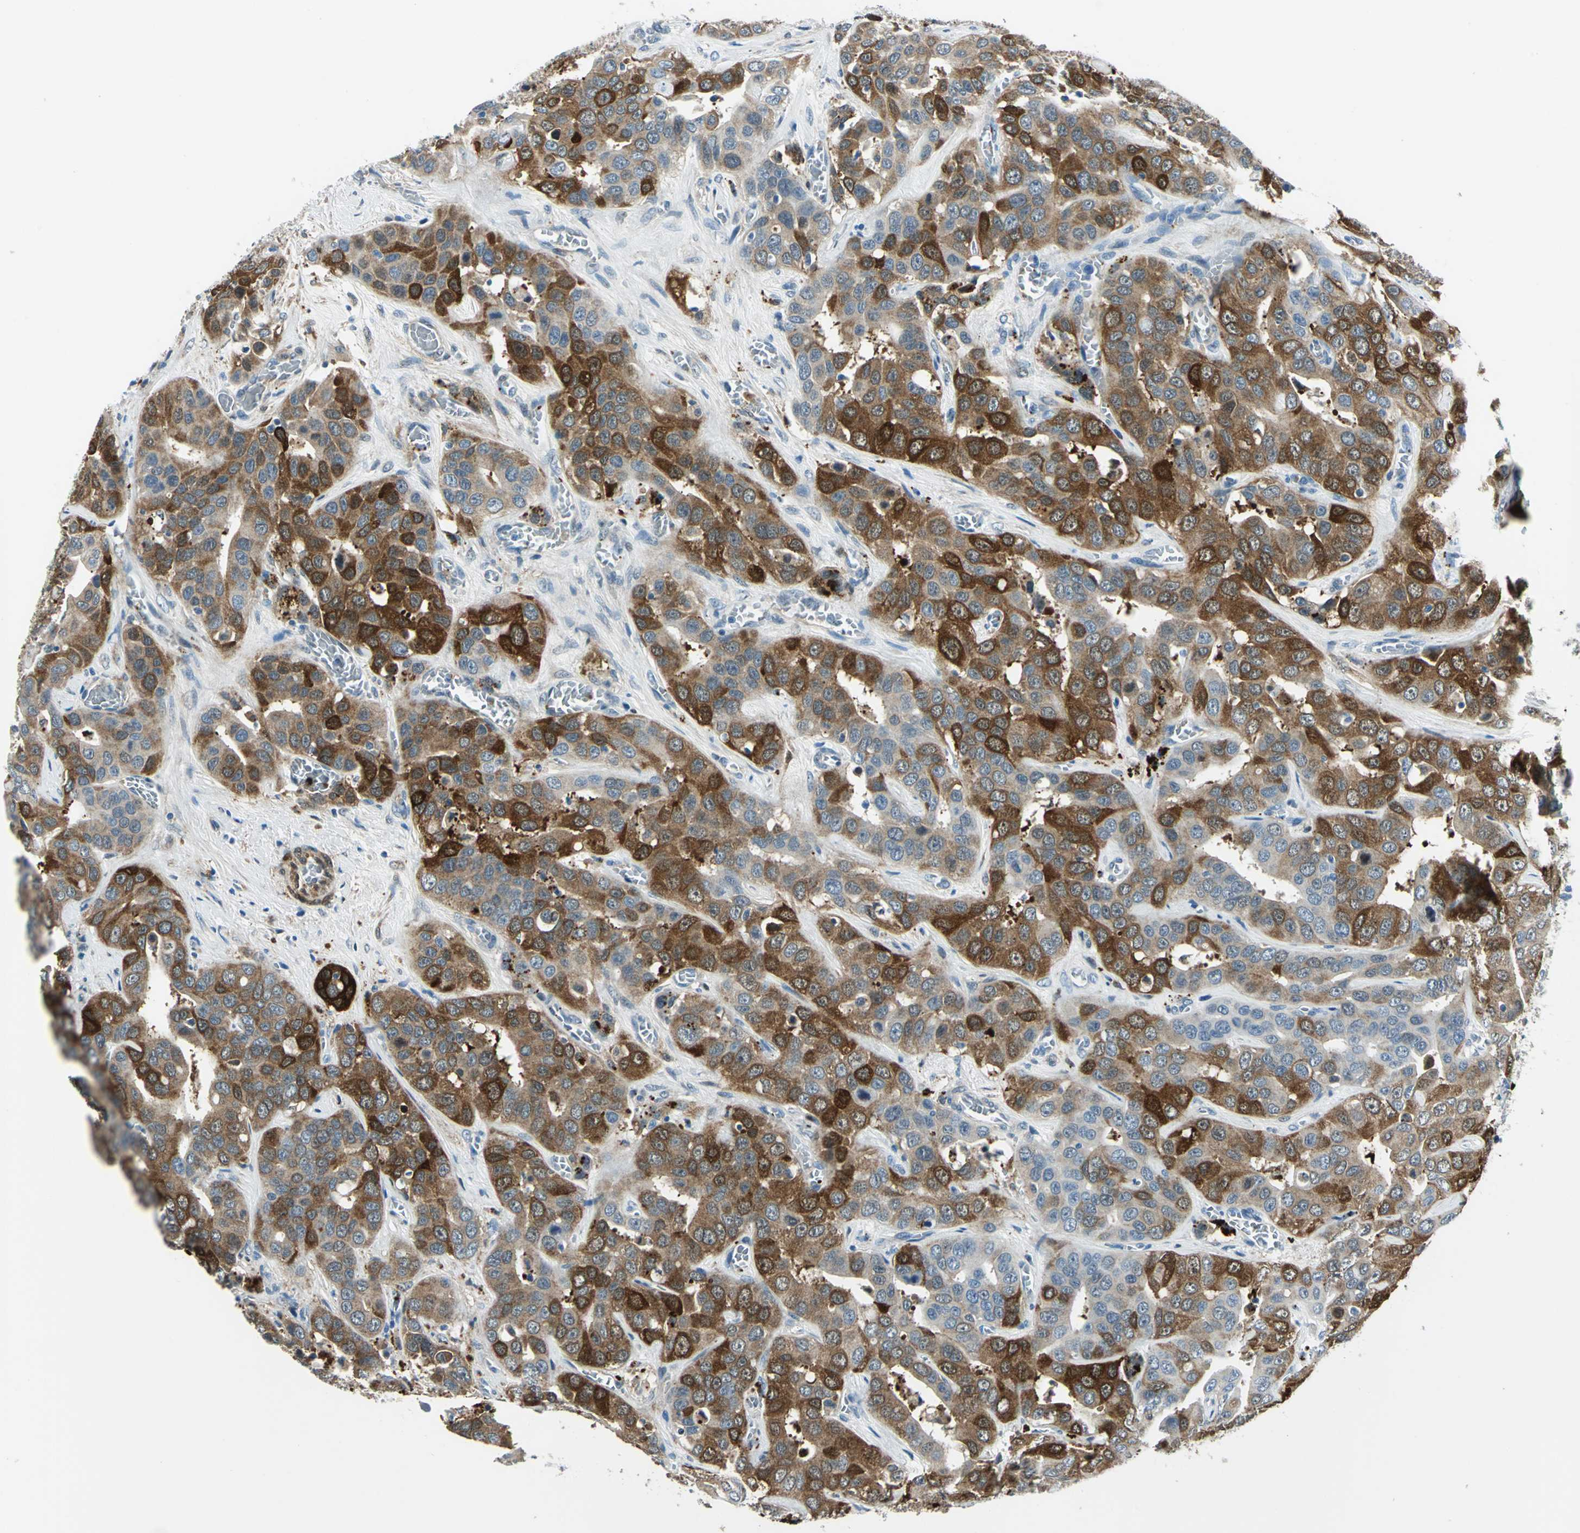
{"staining": {"intensity": "strong", "quantity": "25%-75%", "location": "cytoplasmic/membranous"}, "tissue": "liver cancer", "cell_type": "Tumor cells", "image_type": "cancer", "snomed": [{"axis": "morphology", "description": "Cholangiocarcinoma"}, {"axis": "topography", "description": "Liver"}], "caption": "Human liver cholangiocarcinoma stained with a protein marker demonstrates strong staining in tumor cells.", "gene": "HSPB1", "patient": {"sex": "female", "age": 52}}